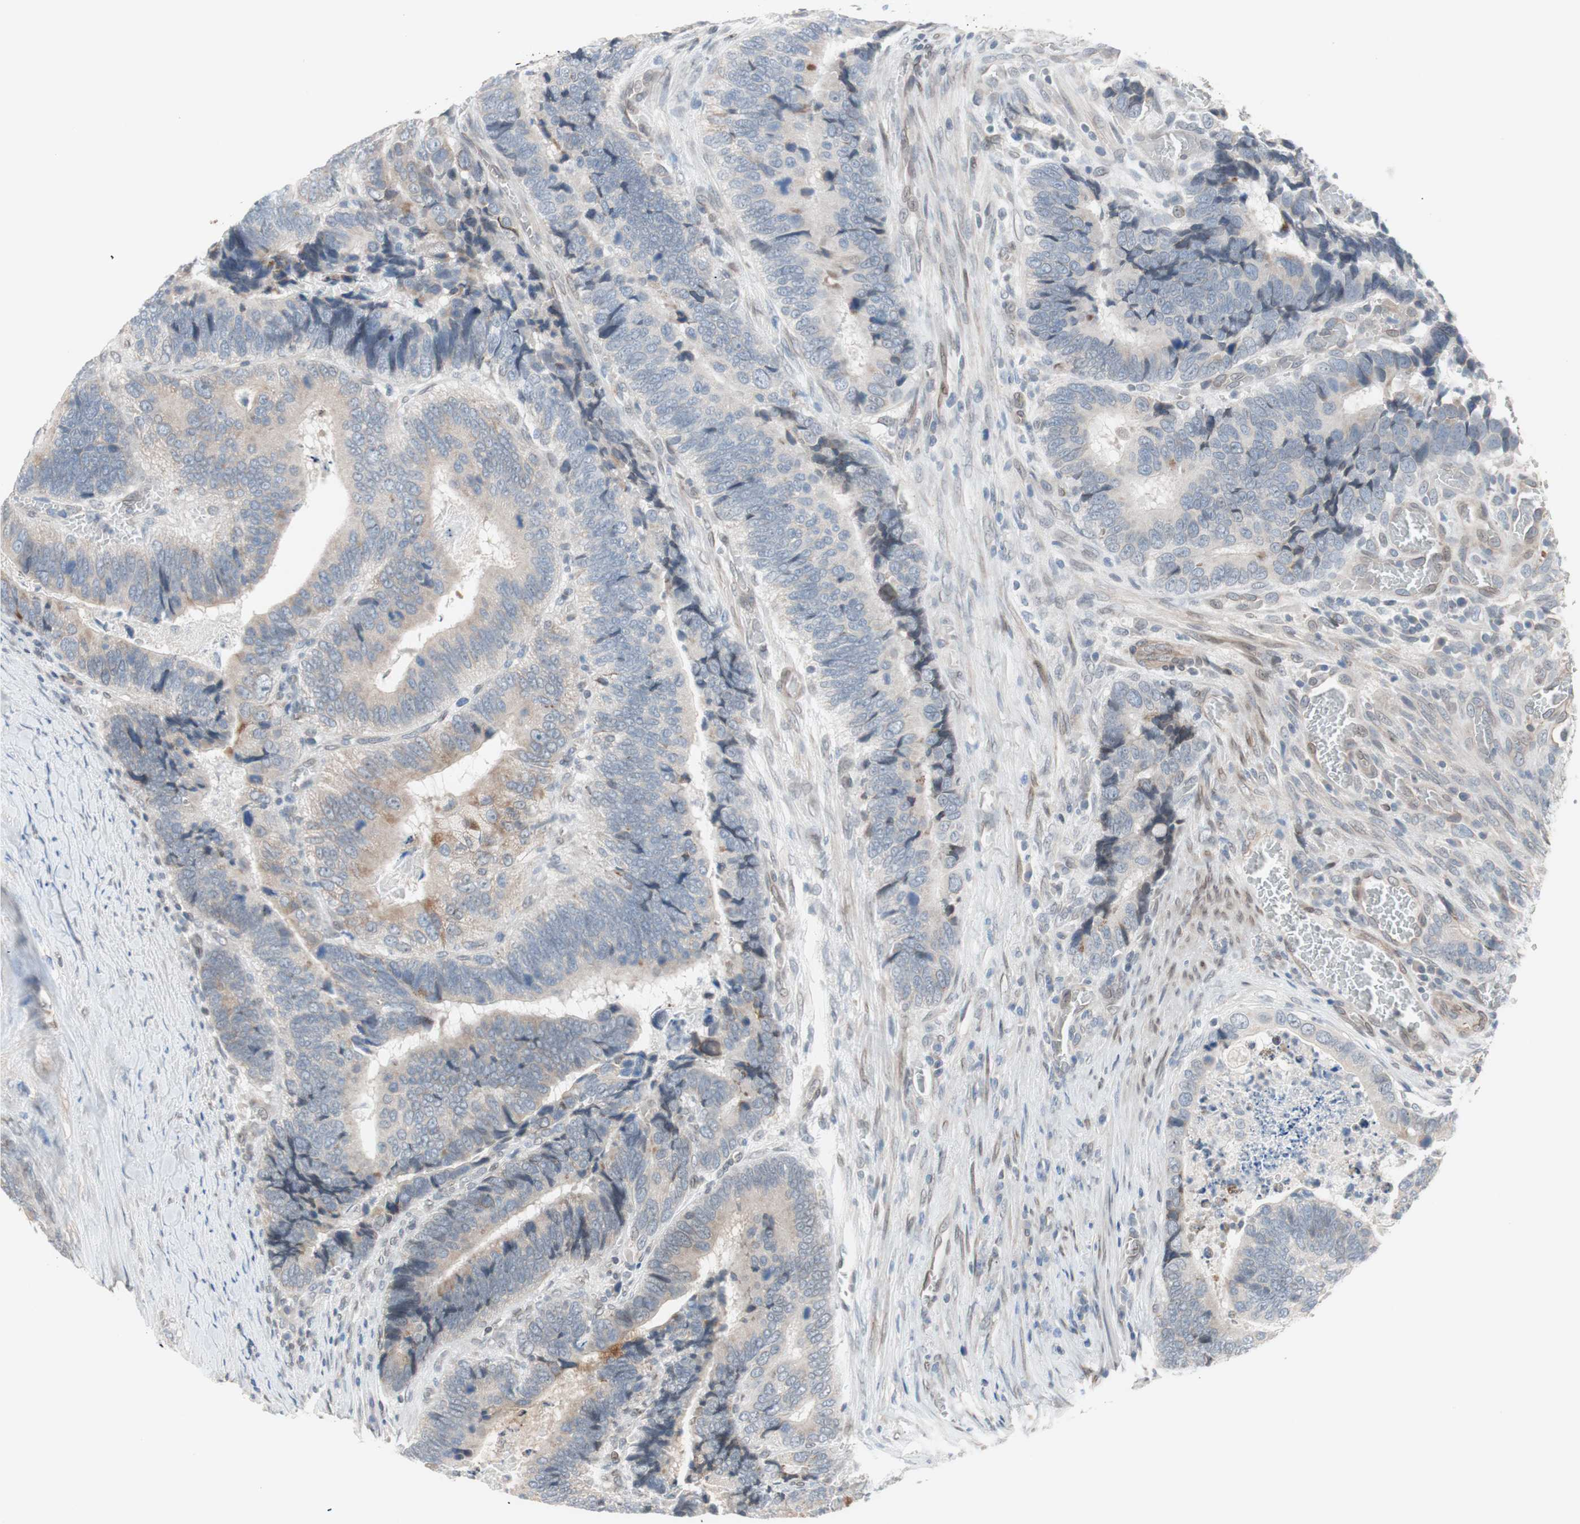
{"staining": {"intensity": "negative", "quantity": "none", "location": "none"}, "tissue": "colorectal cancer", "cell_type": "Tumor cells", "image_type": "cancer", "snomed": [{"axis": "morphology", "description": "Adenocarcinoma, NOS"}, {"axis": "topography", "description": "Colon"}], "caption": "High power microscopy photomicrograph of an immunohistochemistry (IHC) micrograph of colorectal cancer (adenocarcinoma), revealing no significant staining in tumor cells. The staining was performed using DAB to visualize the protein expression in brown, while the nuclei were stained in blue with hematoxylin (Magnification: 20x).", "gene": "ARNT2", "patient": {"sex": "male", "age": 72}}